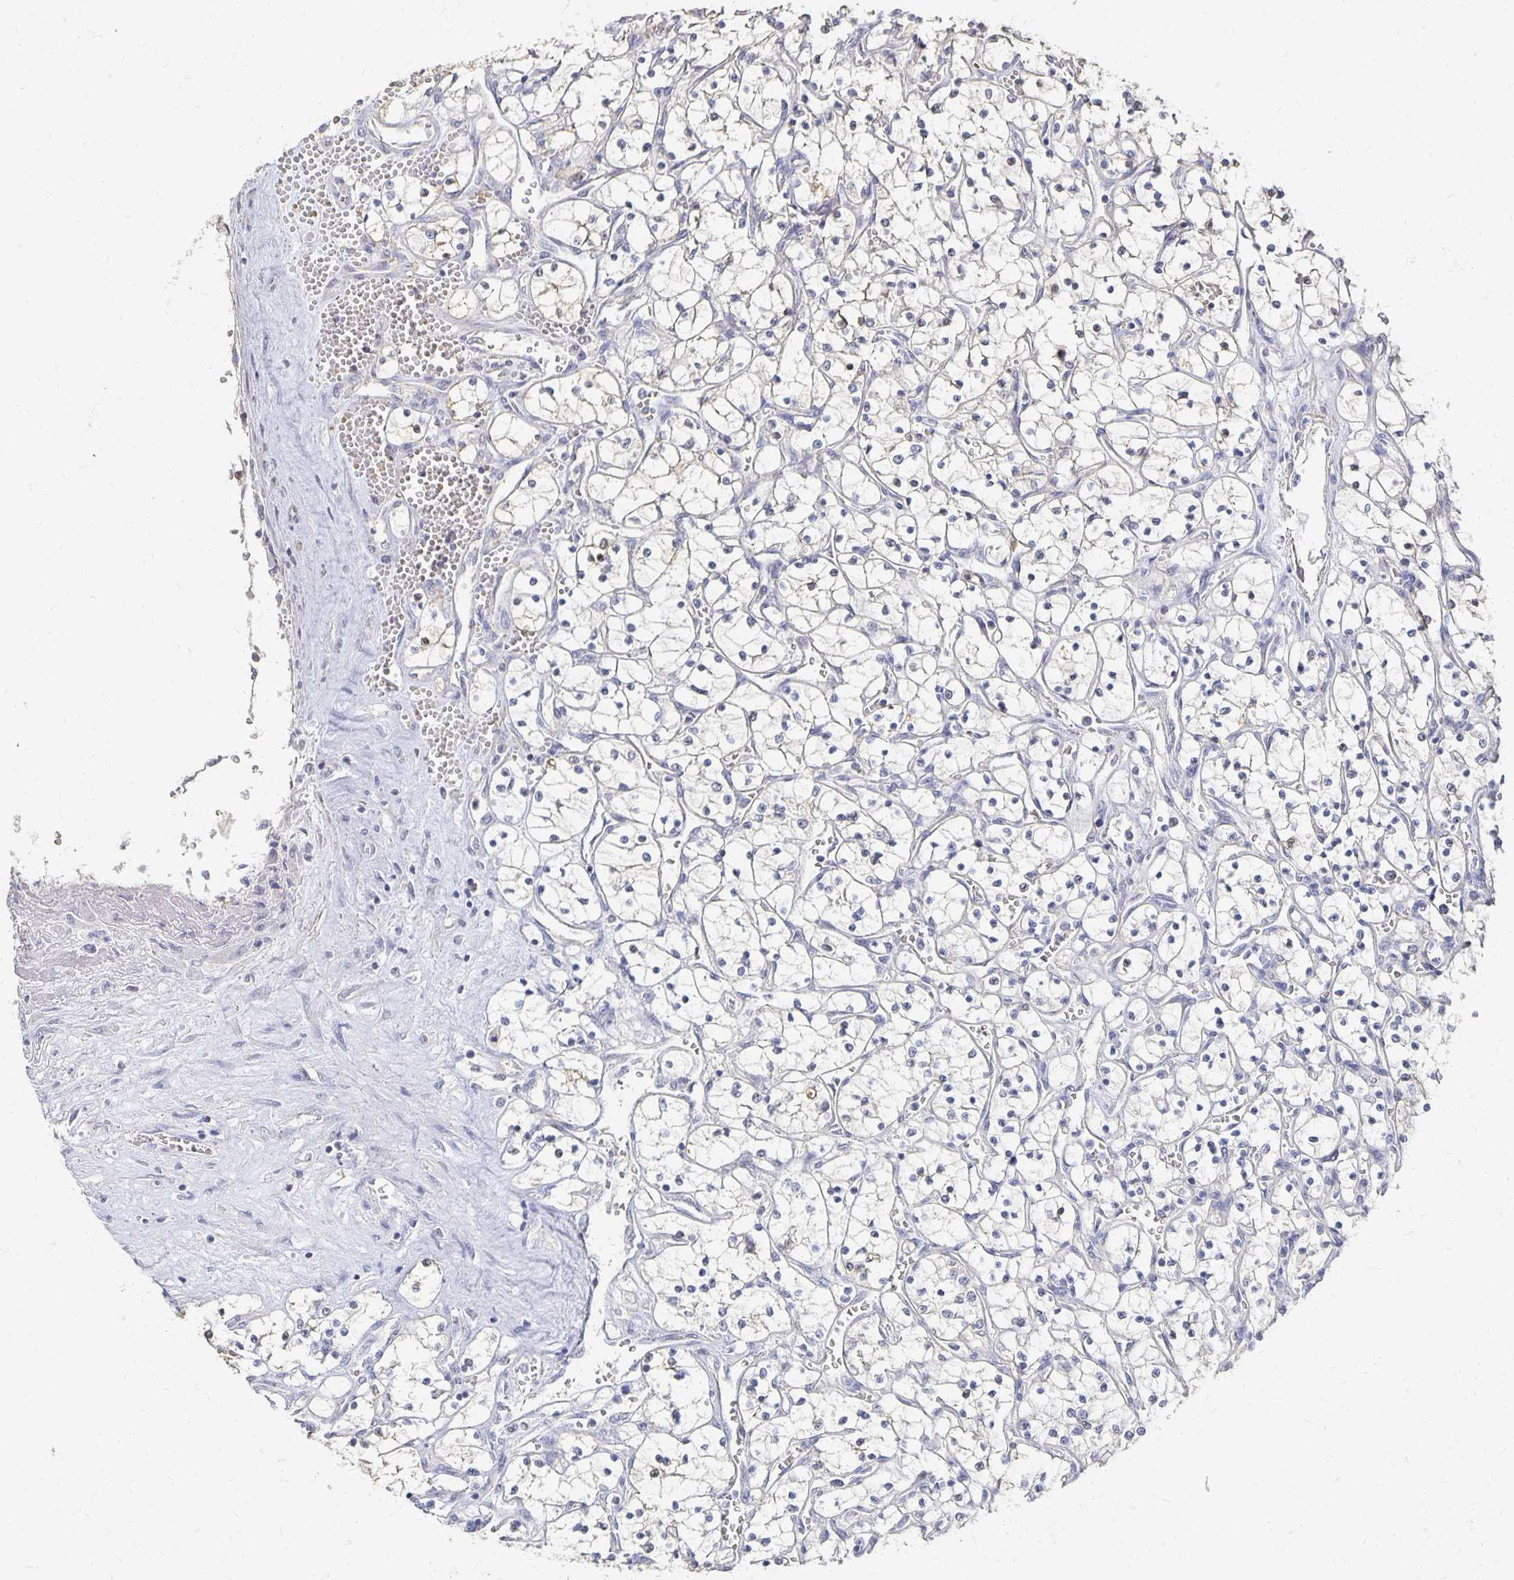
{"staining": {"intensity": "negative", "quantity": "none", "location": "none"}, "tissue": "renal cancer", "cell_type": "Tumor cells", "image_type": "cancer", "snomed": [{"axis": "morphology", "description": "Adenocarcinoma, NOS"}, {"axis": "topography", "description": "Kidney"}], "caption": "A micrograph of renal cancer (adenocarcinoma) stained for a protein exhibits no brown staining in tumor cells.", "gene": "CST6", "patient": {"sex": "female", "age": 69}}